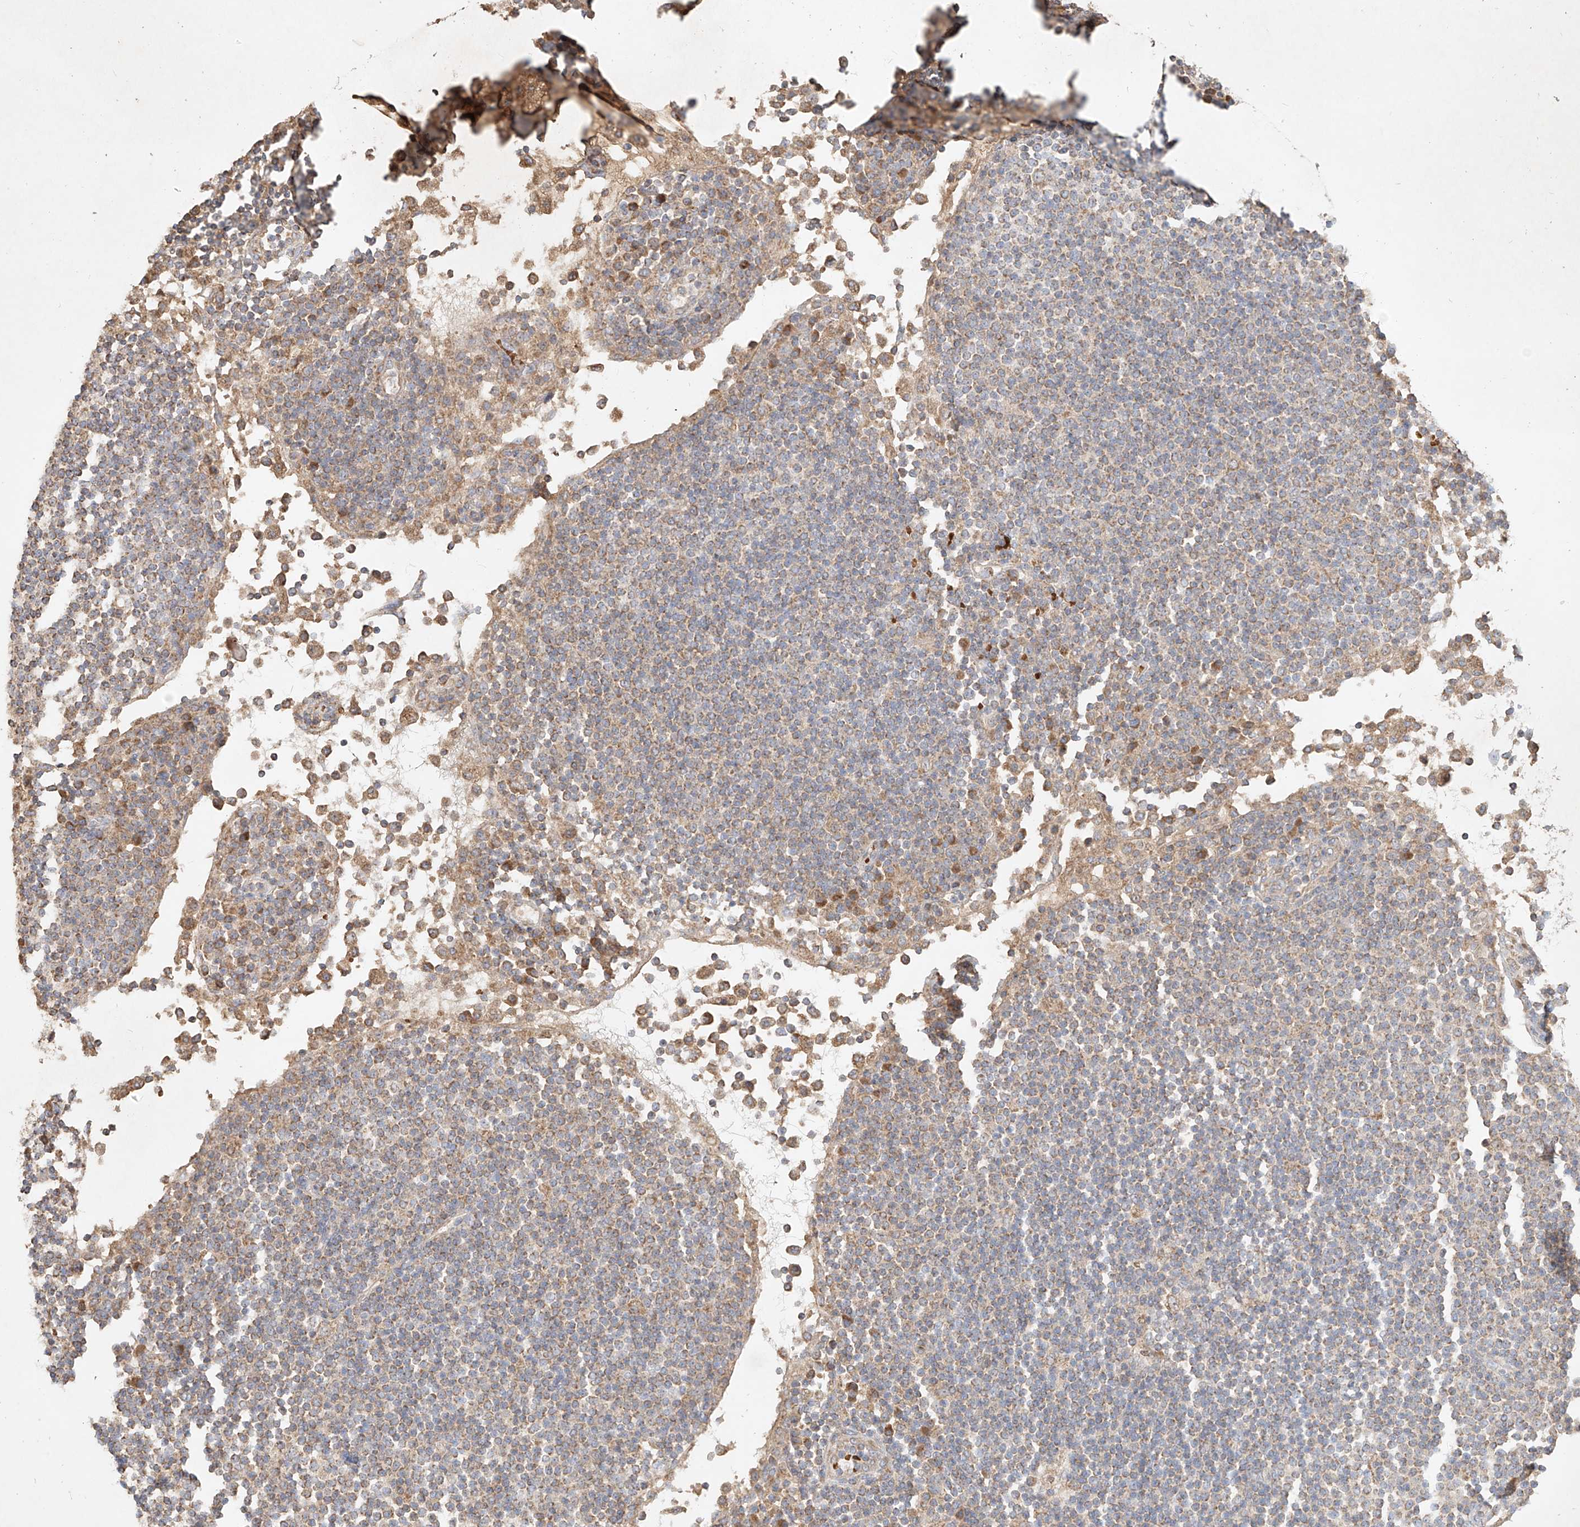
{"staining": {"intensity": "negative", "quantity": "none", "location": "none"}, "tissue": "lymph node", "cell_type": "Germinal center cells", "image_type": "normal", "snomed": [{"axis": "morphology", "description": "Normal tissue, NOS"}, {"axis": "topography", "description": "Lymph node"}], "caption": "Lymph node was stained to show a protein in brown. There is no significant expression in germinal center cells. (DAB (3,3'-diaminobenzidine) immunohistochemistry visualized using brightfield microscopy, high magnification).", "gene": "KPNA7", "patient": {"sex": "female", "age": 53}}